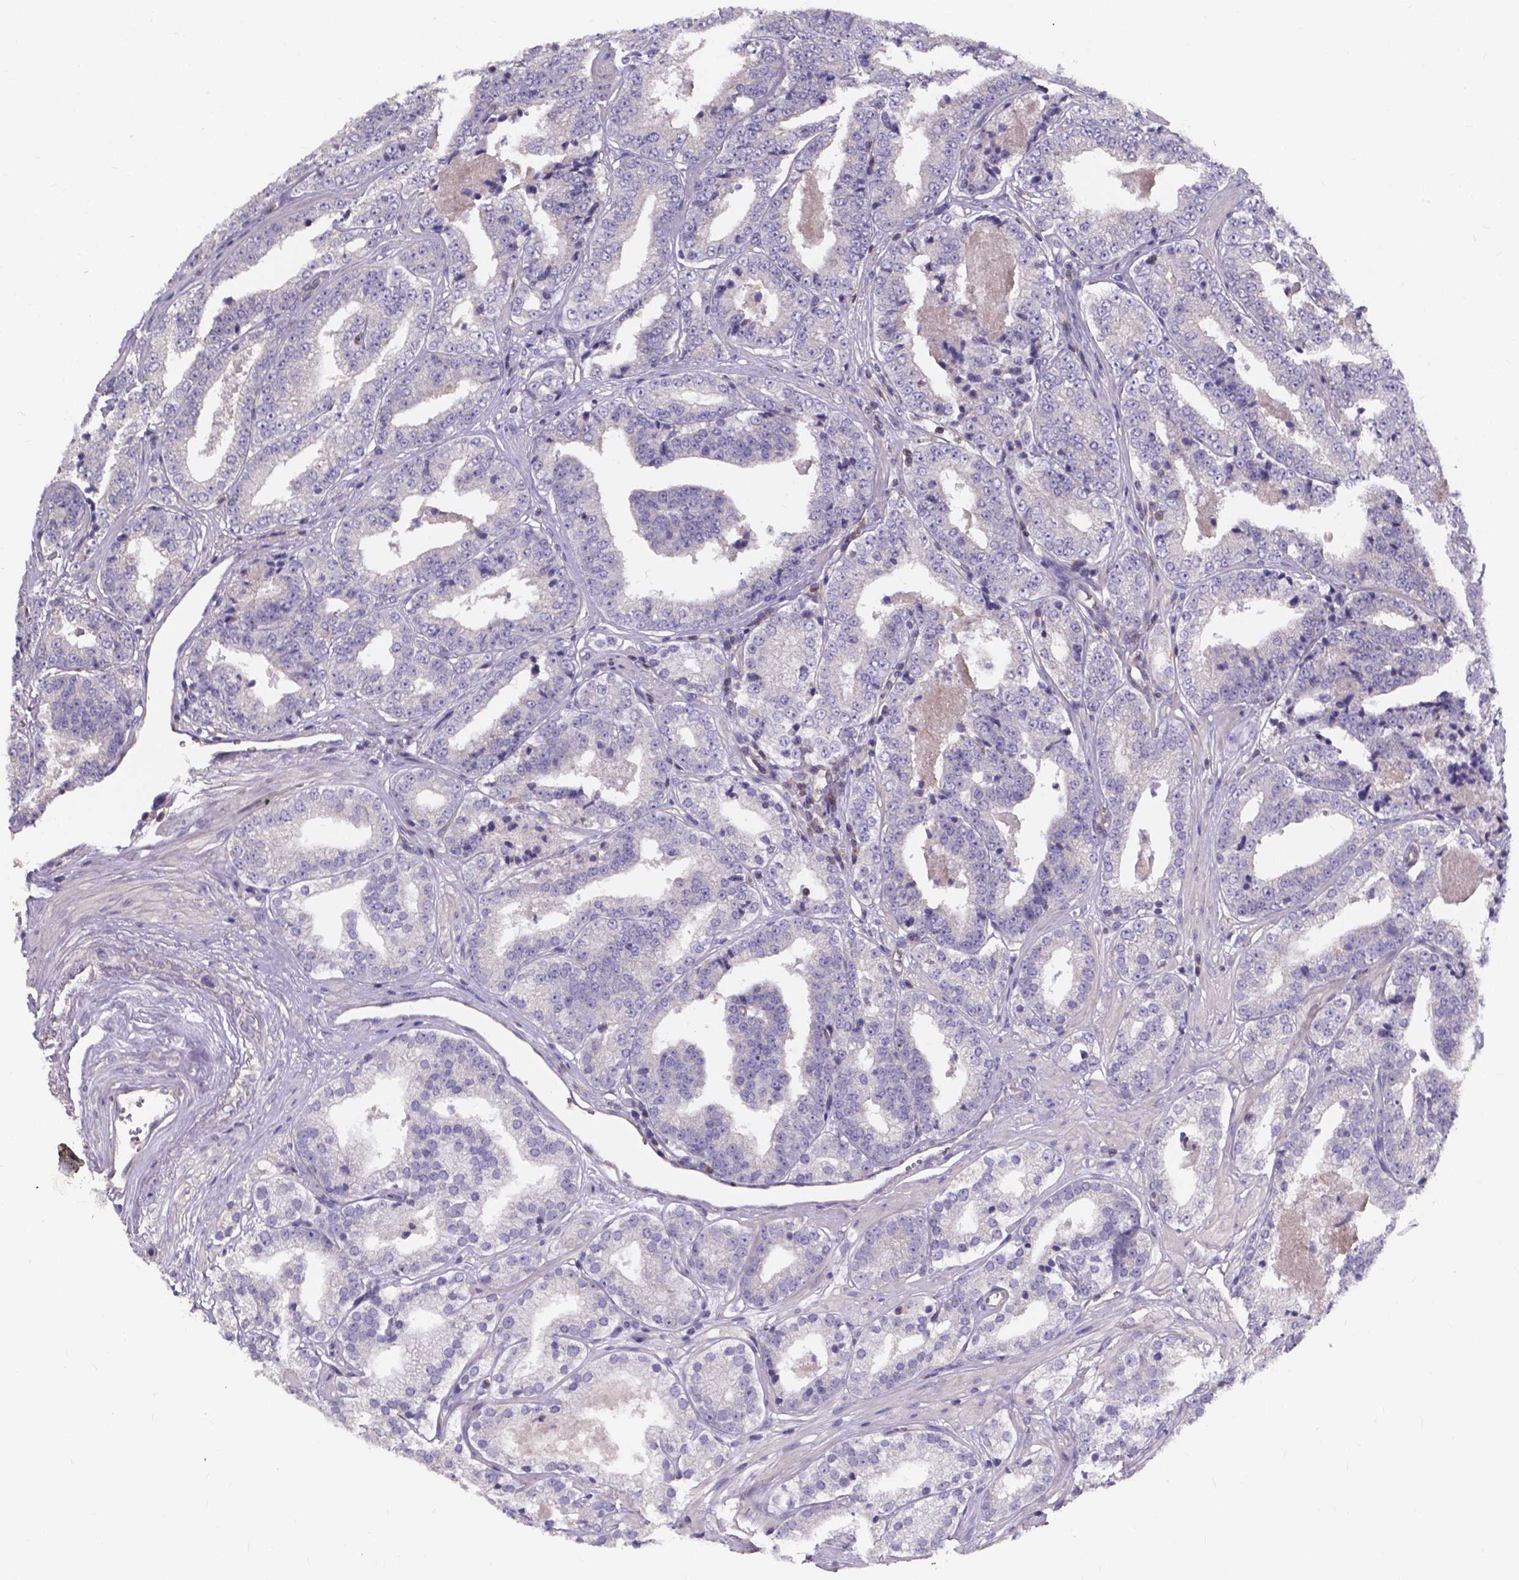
{"staining": {"intensity": "negative", "quantity": "none", "location": "none"}, "tissue": "prostate cancer", "cell_type": "Tumor cells", "image_type": "cancer", "snomed": [{"axis": "morphology", "description": "Adenocarcinoma, Low grade"}, {"axis": "topography", "description": "Prostate"}], "caption": "This is a micrograph of immunohistochemistry staining of prostate cancer (low-grade adenocarcinoma), which shows no staining in tumor cells.", "gene": "THEMIS", "patient": {"sex": "male", "age": 60}}